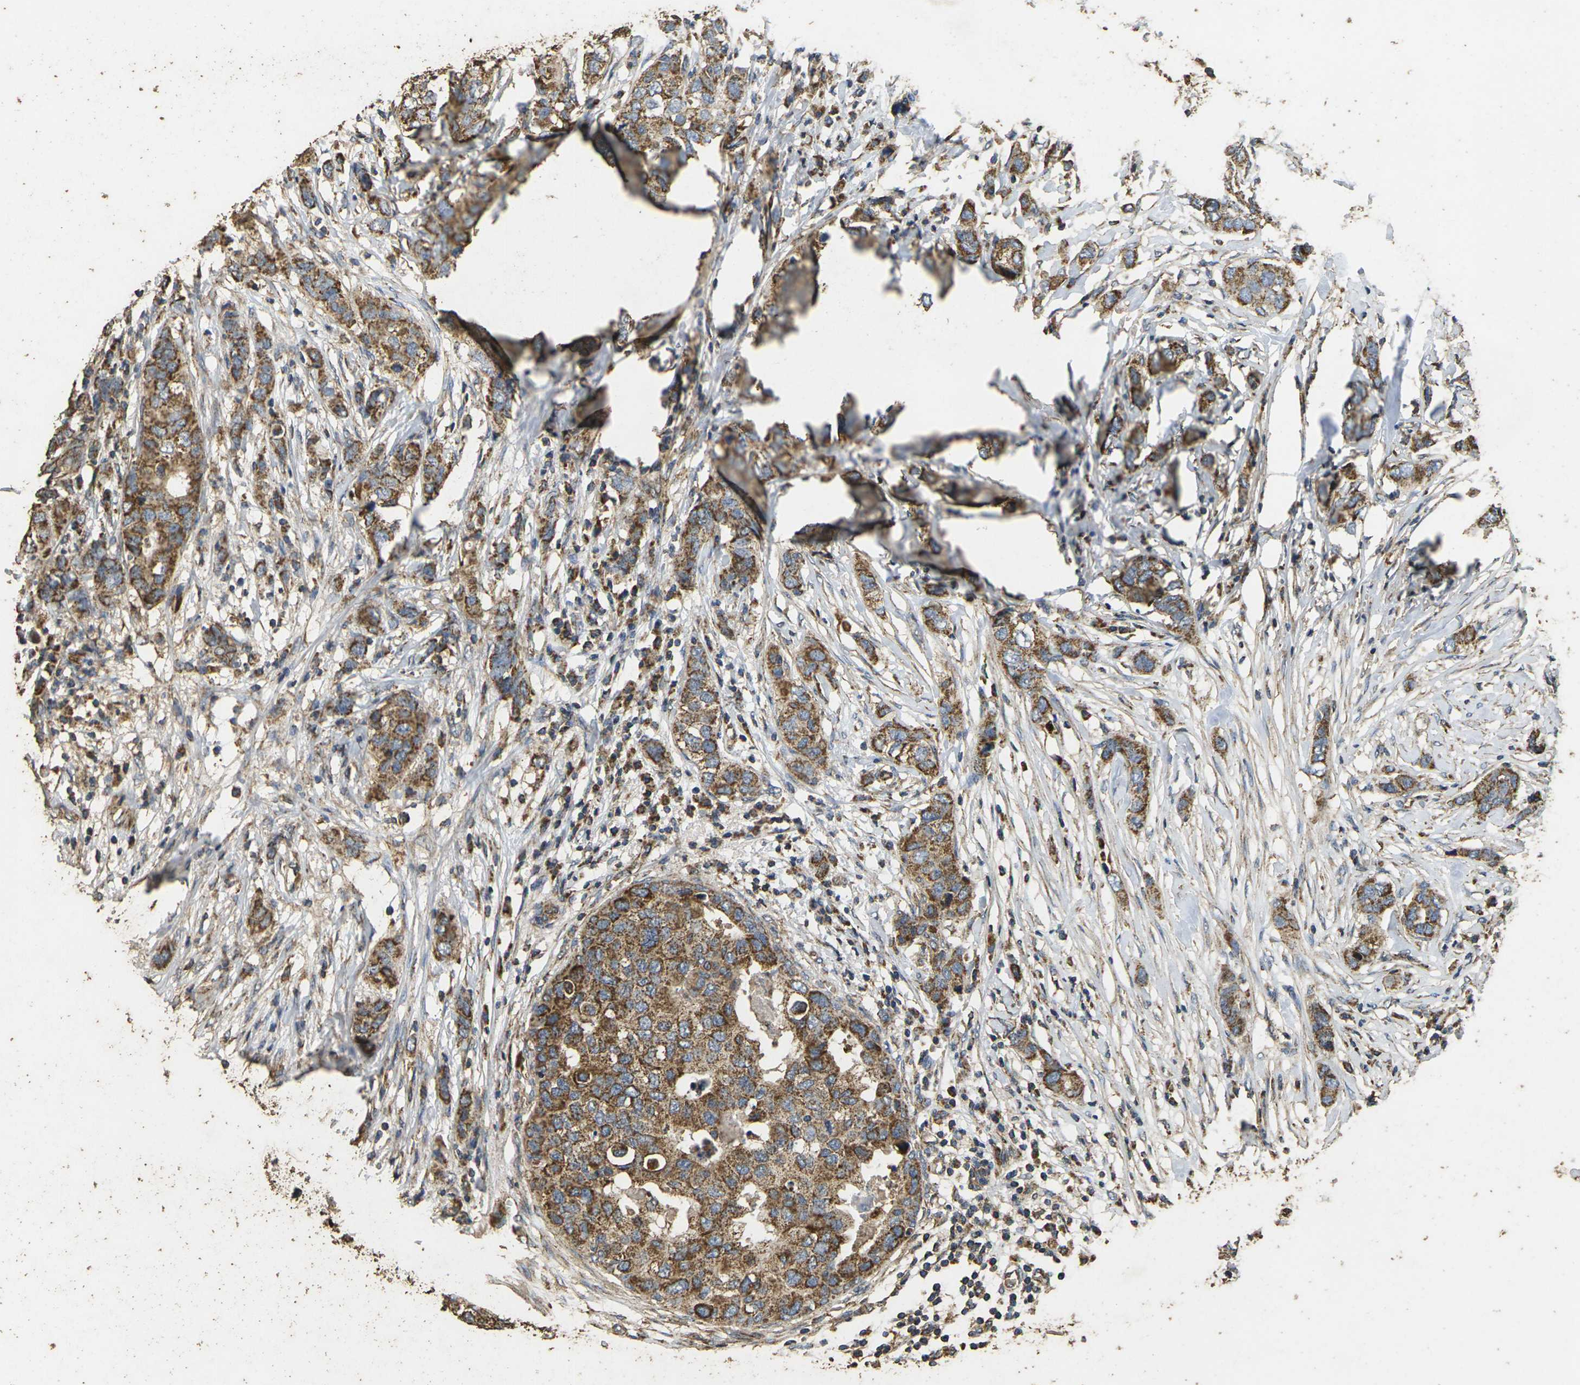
{"staining": {"intensity": "moderate", "quantity": ">75%", "location": "cytoplasmic/membranous"}, "tissue": "breast cancer", "cell_type": "Tumor cells", "image_type": "cancer", "snomed": [{"axis": "morphology", "description": "Duct carcinoma"}, {"axis": "topography", "description": "Breast"}], "caption": "The micrograph displays immunohistochemical staining of breast cancer (intraductal carcinoma). There is moderate cytoplasmic/membranous expression is seen in approximately >75% of tumor cells.", "gene": "MAPK11", "patient": {"sex": "female", "age": 50}}